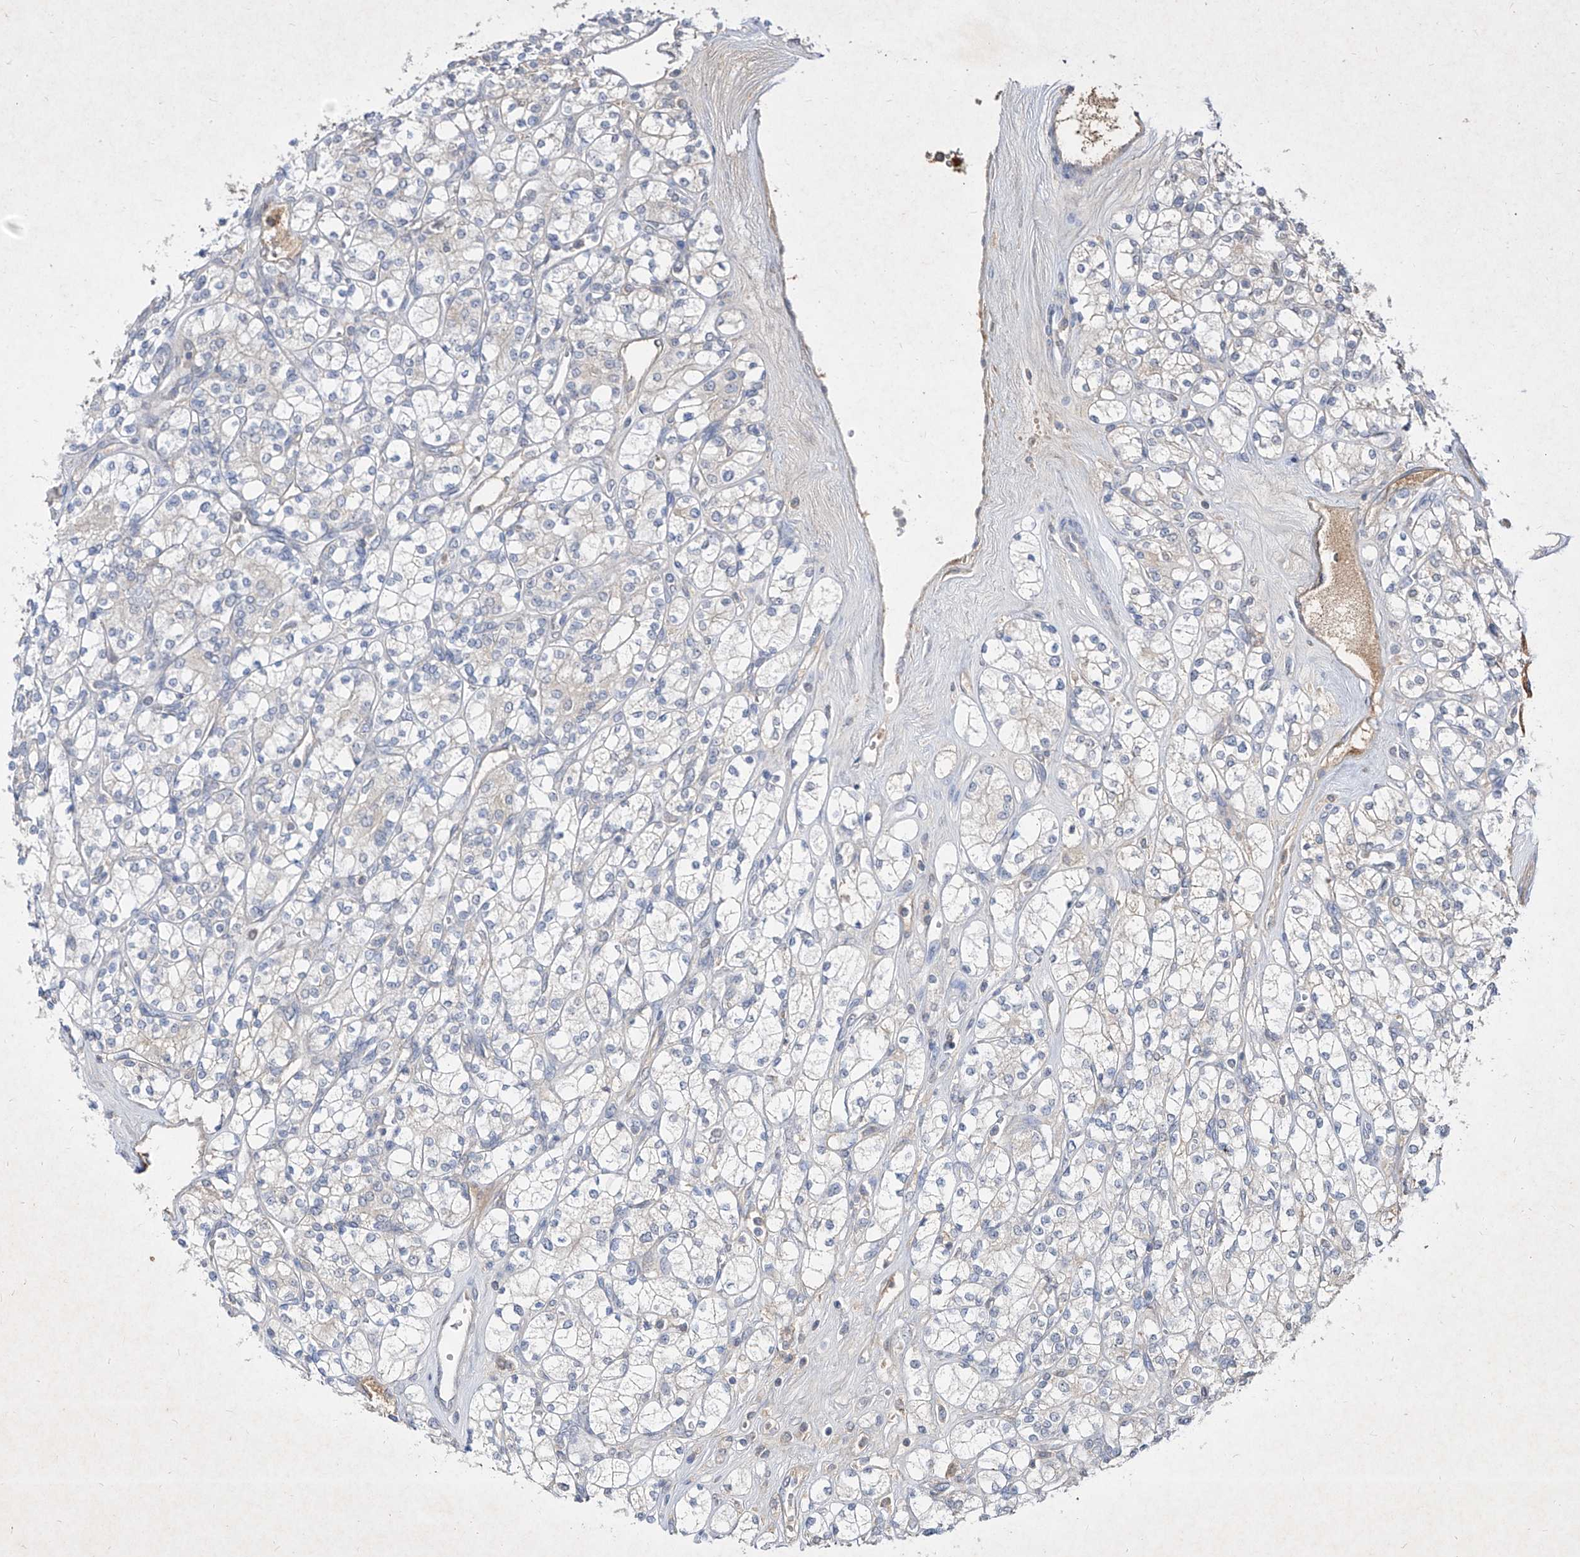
{"staining": {"intensity": "negative", "quantity": "none", "location": "none"}, "tissue": "renal cancer", "cell_type": "Tumor cells", "image_type": "cancer", "snomed": [{"axis": "morphology", "description": "Adenocarcinoma, NOS"}, {"axis": "topography", "description": "Kidney"}], "caption": "This photomicrograph is of renal cancer (adenocarcinoma) stained with immunohistochemistry to label a protein in brown with the nuclei are counter-stained blue. There is no expression in tumor cells.", "gene": "C4A", "patient": {"sex": "male", "age": 77}}